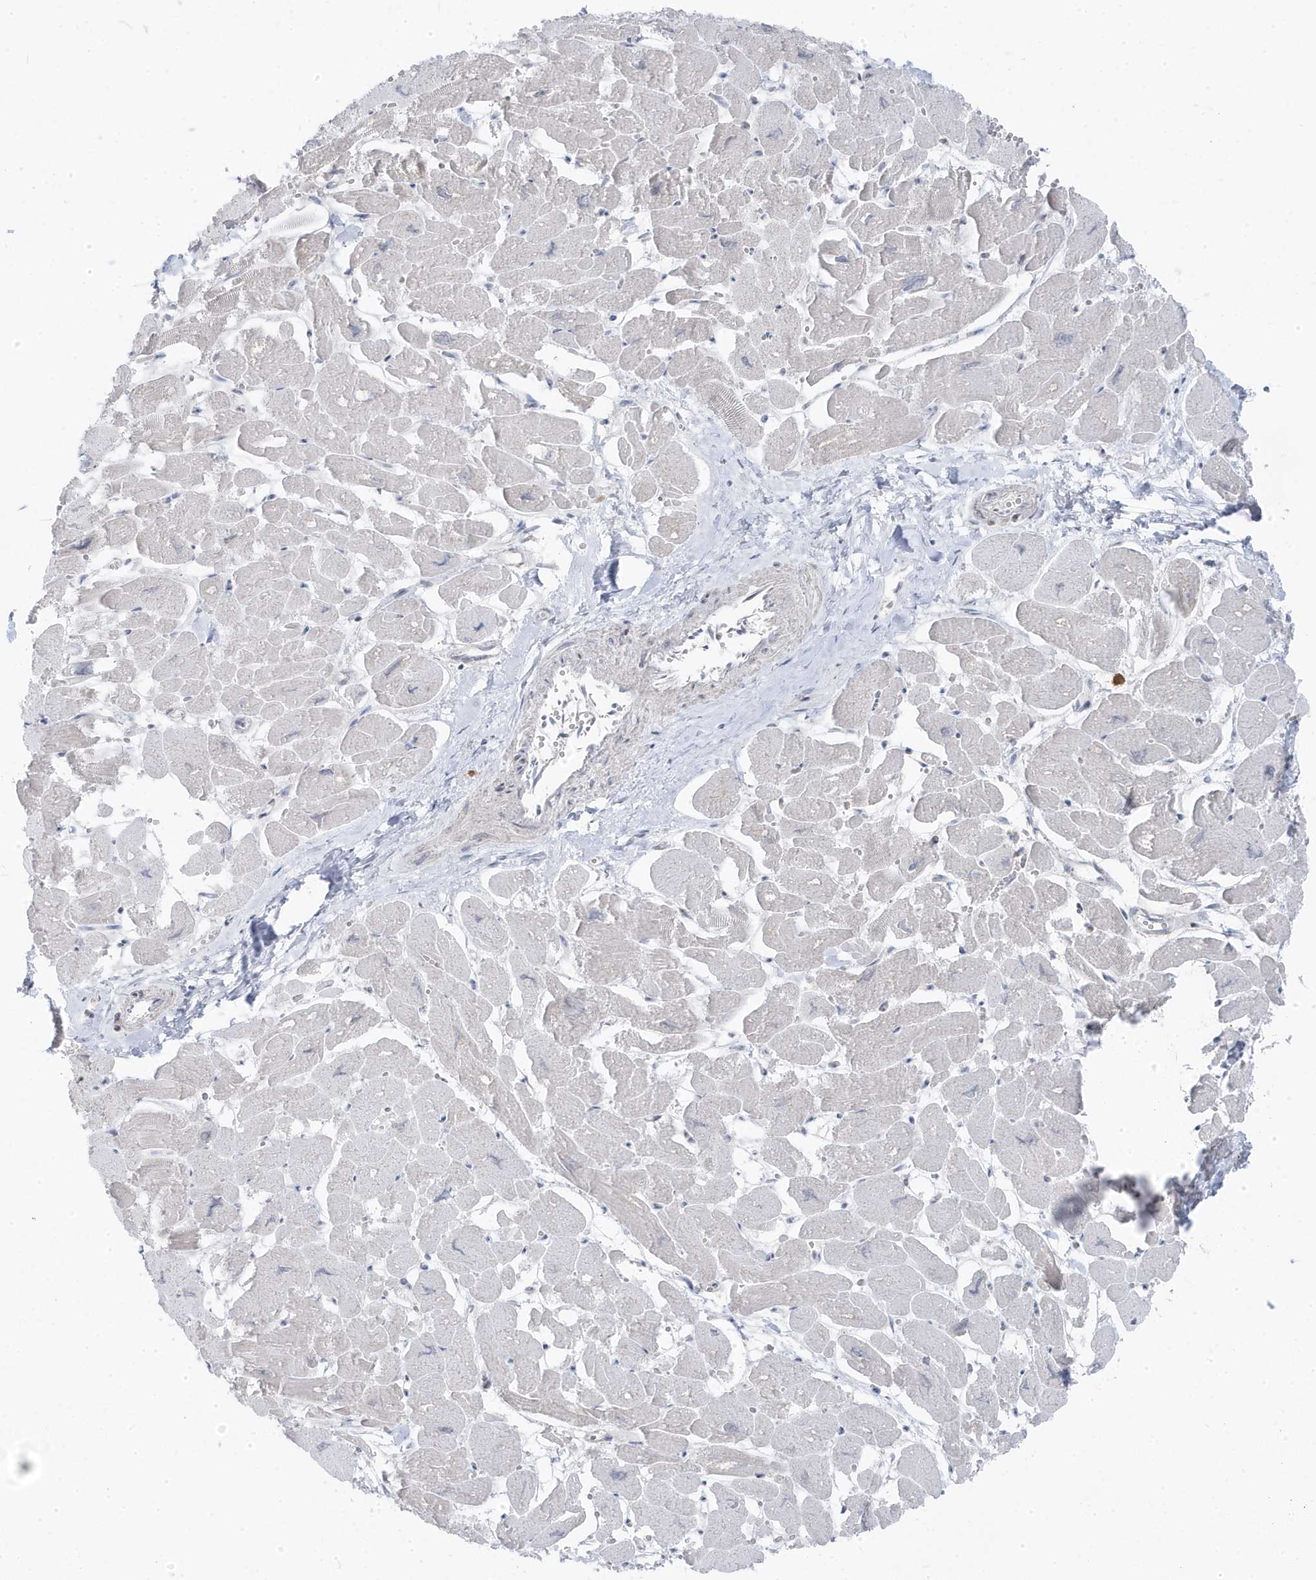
{"staining": {"intensity": "negative", "quantity": "none", "location": "none"}, "tissue": "heart muscle", "cell_type": "Cardiomyocytes", "image_type": "normal", "snomed": [{"axis": "morphology", "description": "Normal tissue, NOS"}, {"axis": "topography", "description": "Heart"}], "caption": "Immunohistochemical staining of benign heart muscle reveals no significant staining in cardiomyocytes.", "gene": "TSEN15", "patient": {"sex": "male", "age": 54}}